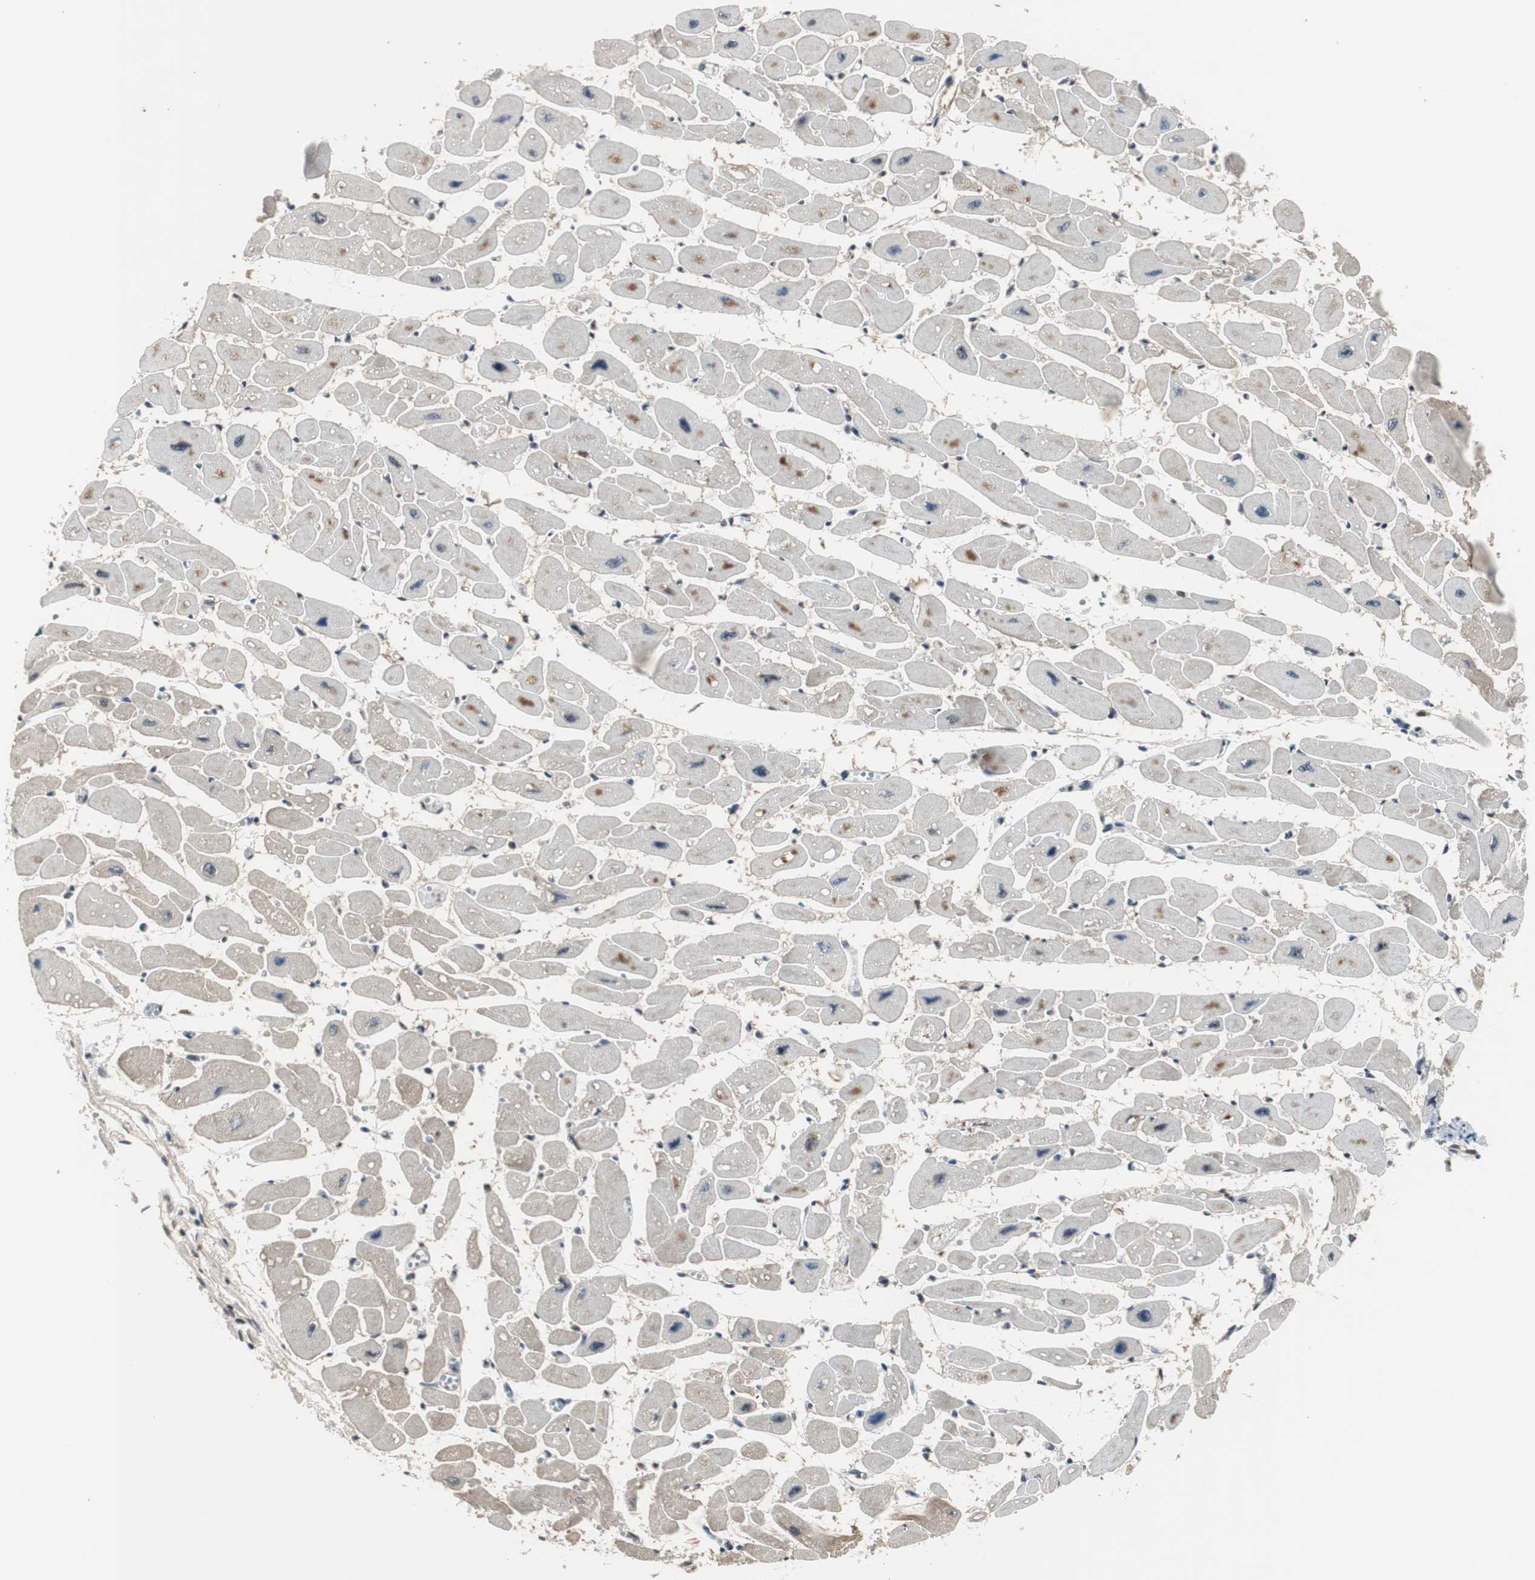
{"staining": {"intensity": "moderate", "quantity": "25%-75%", "location": "cytoplasmic/membranous"}, "tissue": "heart muscle", "cell_type": "Cardiomyocytes", "image_type": "normal", "snomed": [{"axis": "morphology", "description": "Normal tissue, NOS"}, {"axis": "topography", "description": "Heart"}], "caption": "Immunohistochemical staining of normal human heart muscle shows medium levels of moderate cytoplasmic/membranous positivity in approximately 25%-75% of cardiomyocytes.", "gene": "SMAD1", "patient": {"sex": "female", "age": 54}}